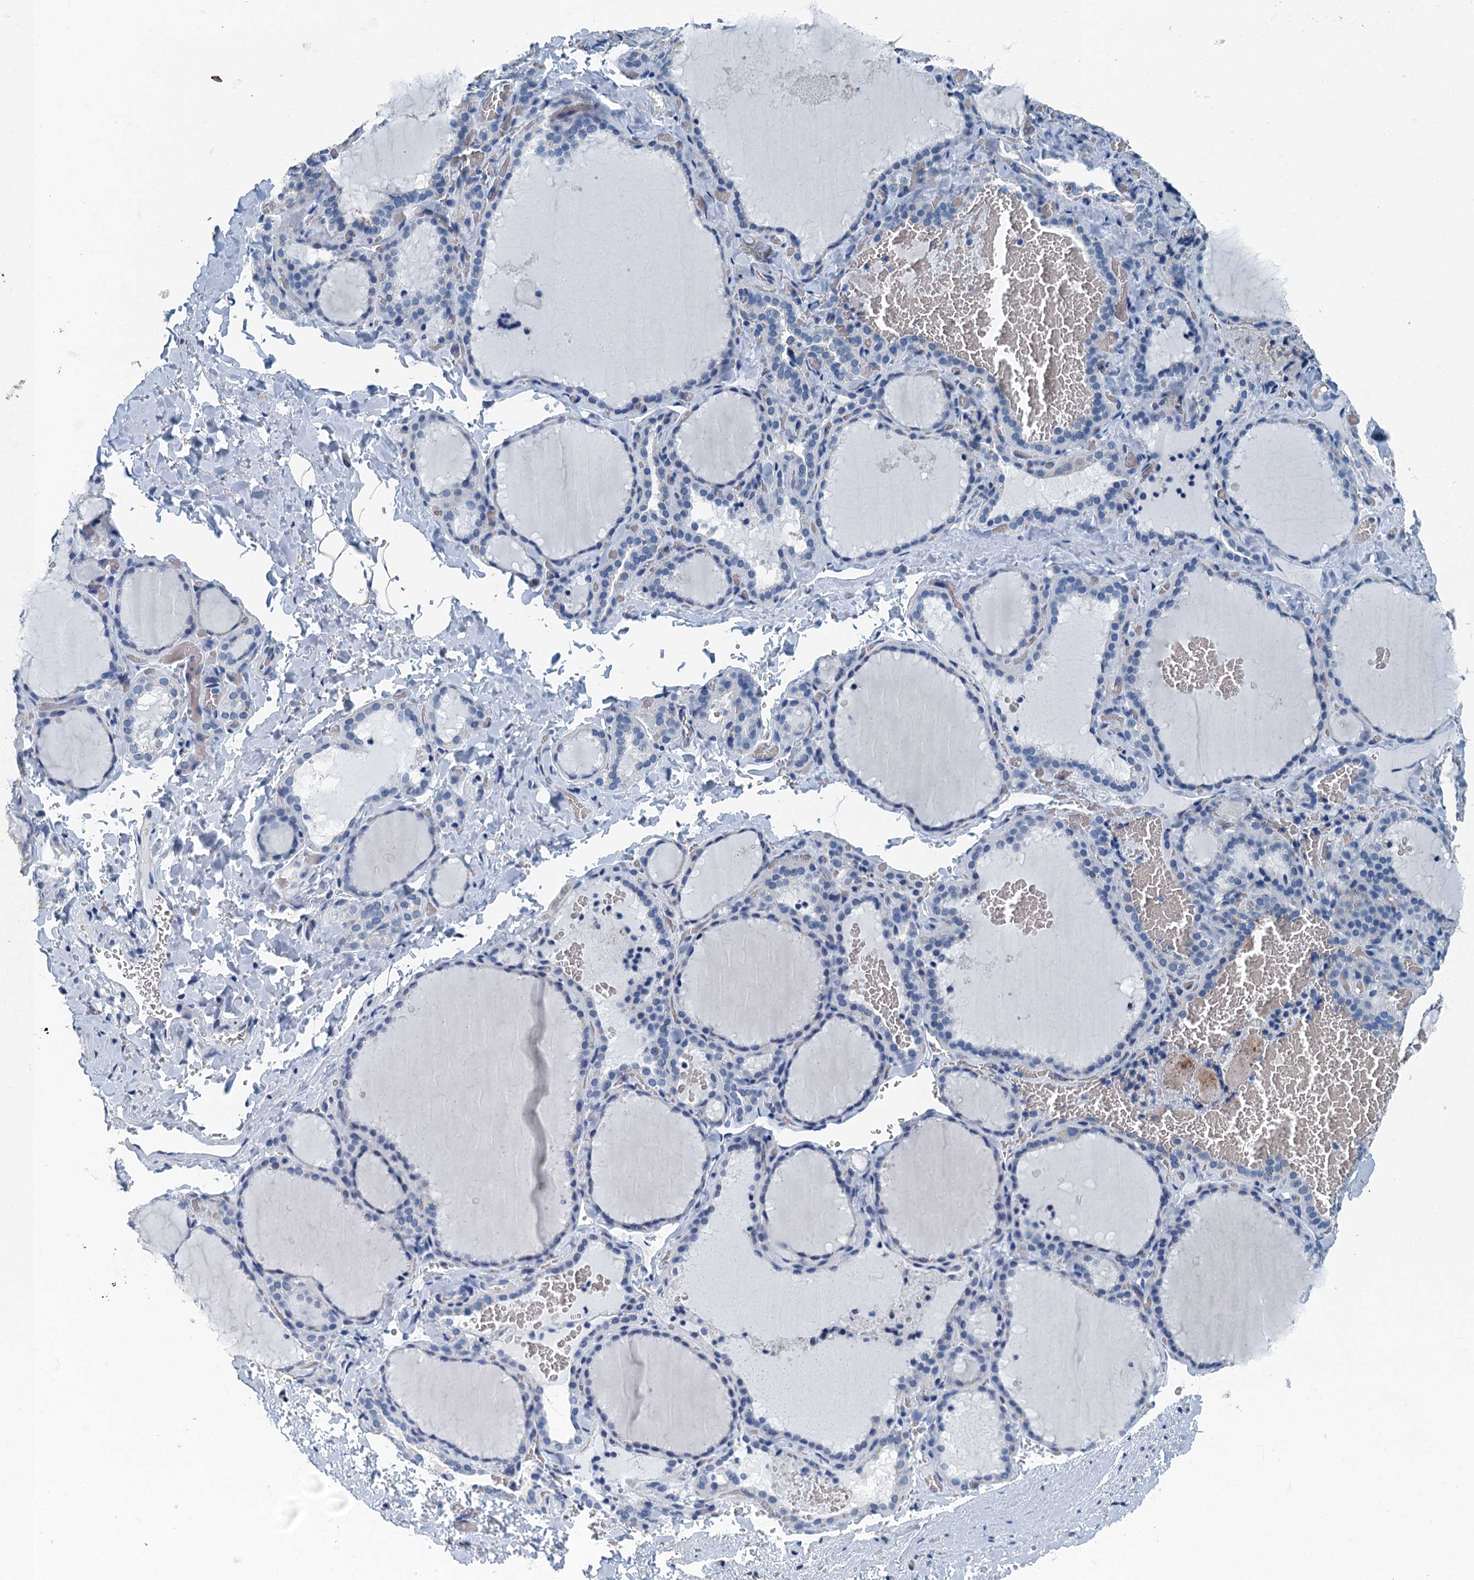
{"staining": {"intensity": "negative", "quantity": "none", "location": "none"}, "tissue": "thyroid gland", "cell_type": "Glandular cells", "image_type": "normal", "snomed": [{"axis": "morphology", "description": "Normal tissue, NOS"}, {"axis": "topography", "description": "Thyroid gland"}], "caption": "This micrograph is of normal thyroid gland stained with immunohistochemistry (IHC) to label a protein in brown with the nuclei are counter-stained blue. There is no positivity in glandular cells. (DAB immunohistochemistry (IHC) visualized using brightfield microscopy, high magnification).", "gene": "GADL1", "patient": {"sex": "female", "age": 22}}